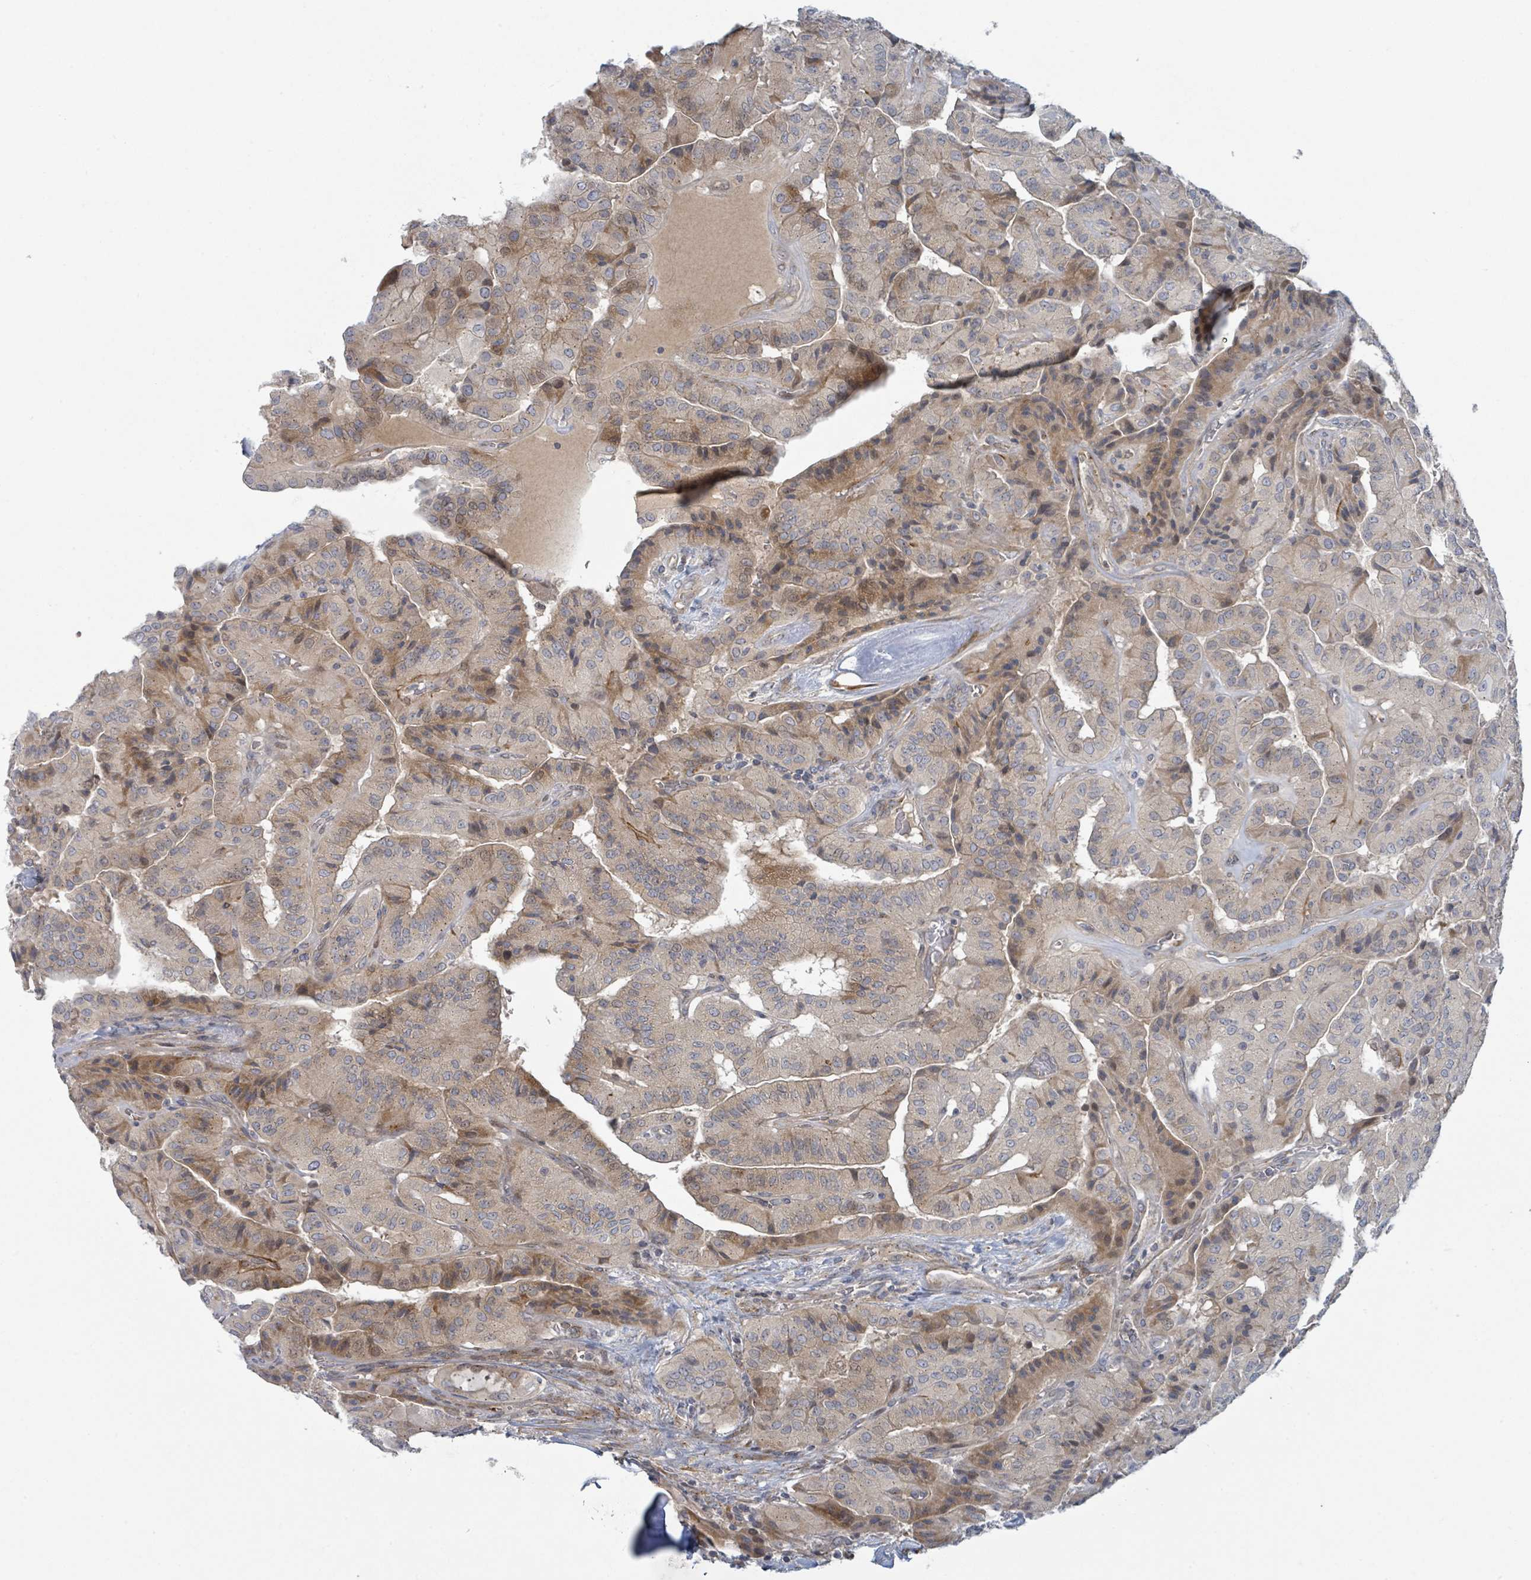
{"staining": {"intensity": "moderate", "quantity": "25%-75%", "location": "cytoplasmic/membranous,nuclear"}, "tissue": "thyroid cancer", "cell_type": "Tumor cells", "image_type": "cancer", "snomed": [{"axis": "morphology", "description": "Normal tissue, NOS"}, {"axis": "morphology", "description": "Papillary adenocarcinoma, NOS"}, {"axis": "topography", "description": "Thyroid gland"}], "caption": "A medium amount of moderate cytoplasmic/membranous and nuclear staining is identified in approximately 25%-75% of tumor cells in thyroid papillary adenocarcinoma tissue. (Stains: DAB (3,3'-diaminobenzidine) in brown, nuclei in blue, Microscopy: brightfield microscopy at high magnification).", "gene": "COL5A3", "patient": {"sex": "female", "age": 59}}